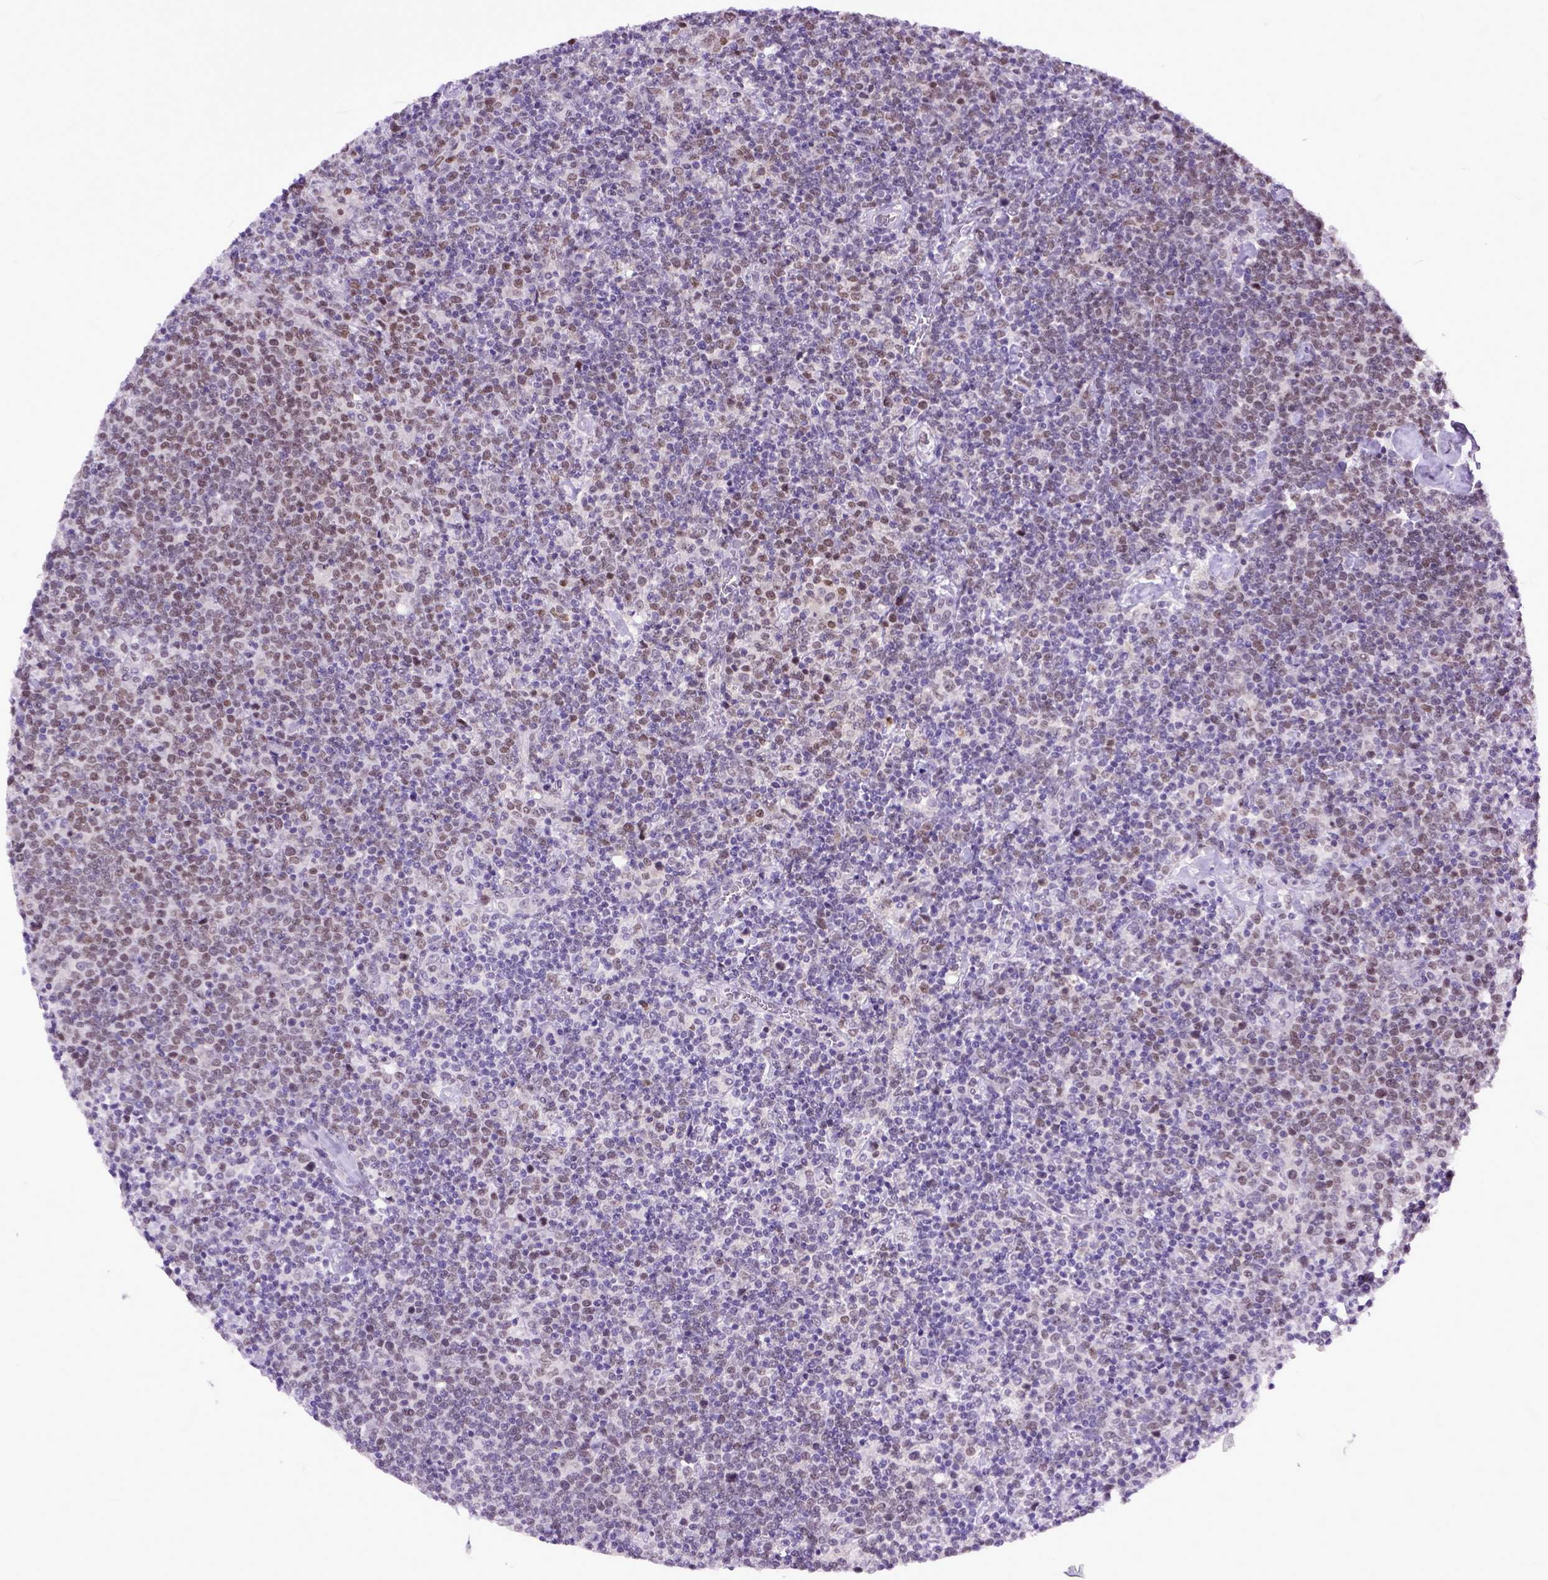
{"staining": {"intensity": "weak", "quantity": "25%-75%", "location": "nuclear"}, "tissue": "lymphoma", "cell_type": "Tumor cells", "image_type": "cancer", "snomed": [{"axis": "morphology", "description": "Malignant lymphoma, non-Hodgkin's type, High grade"}, {"axis": "topography", "description": "Lymph node"}], "caption": "There is low levels of weak nuclear staining in tumor cells of malignant lymphoma, non-Hodgkin's type (high-grade), as demonstrated by immunohistochemical staining (brown color).", "gene": "RCC2", "patient": {"sex": "male", "age": 61}}